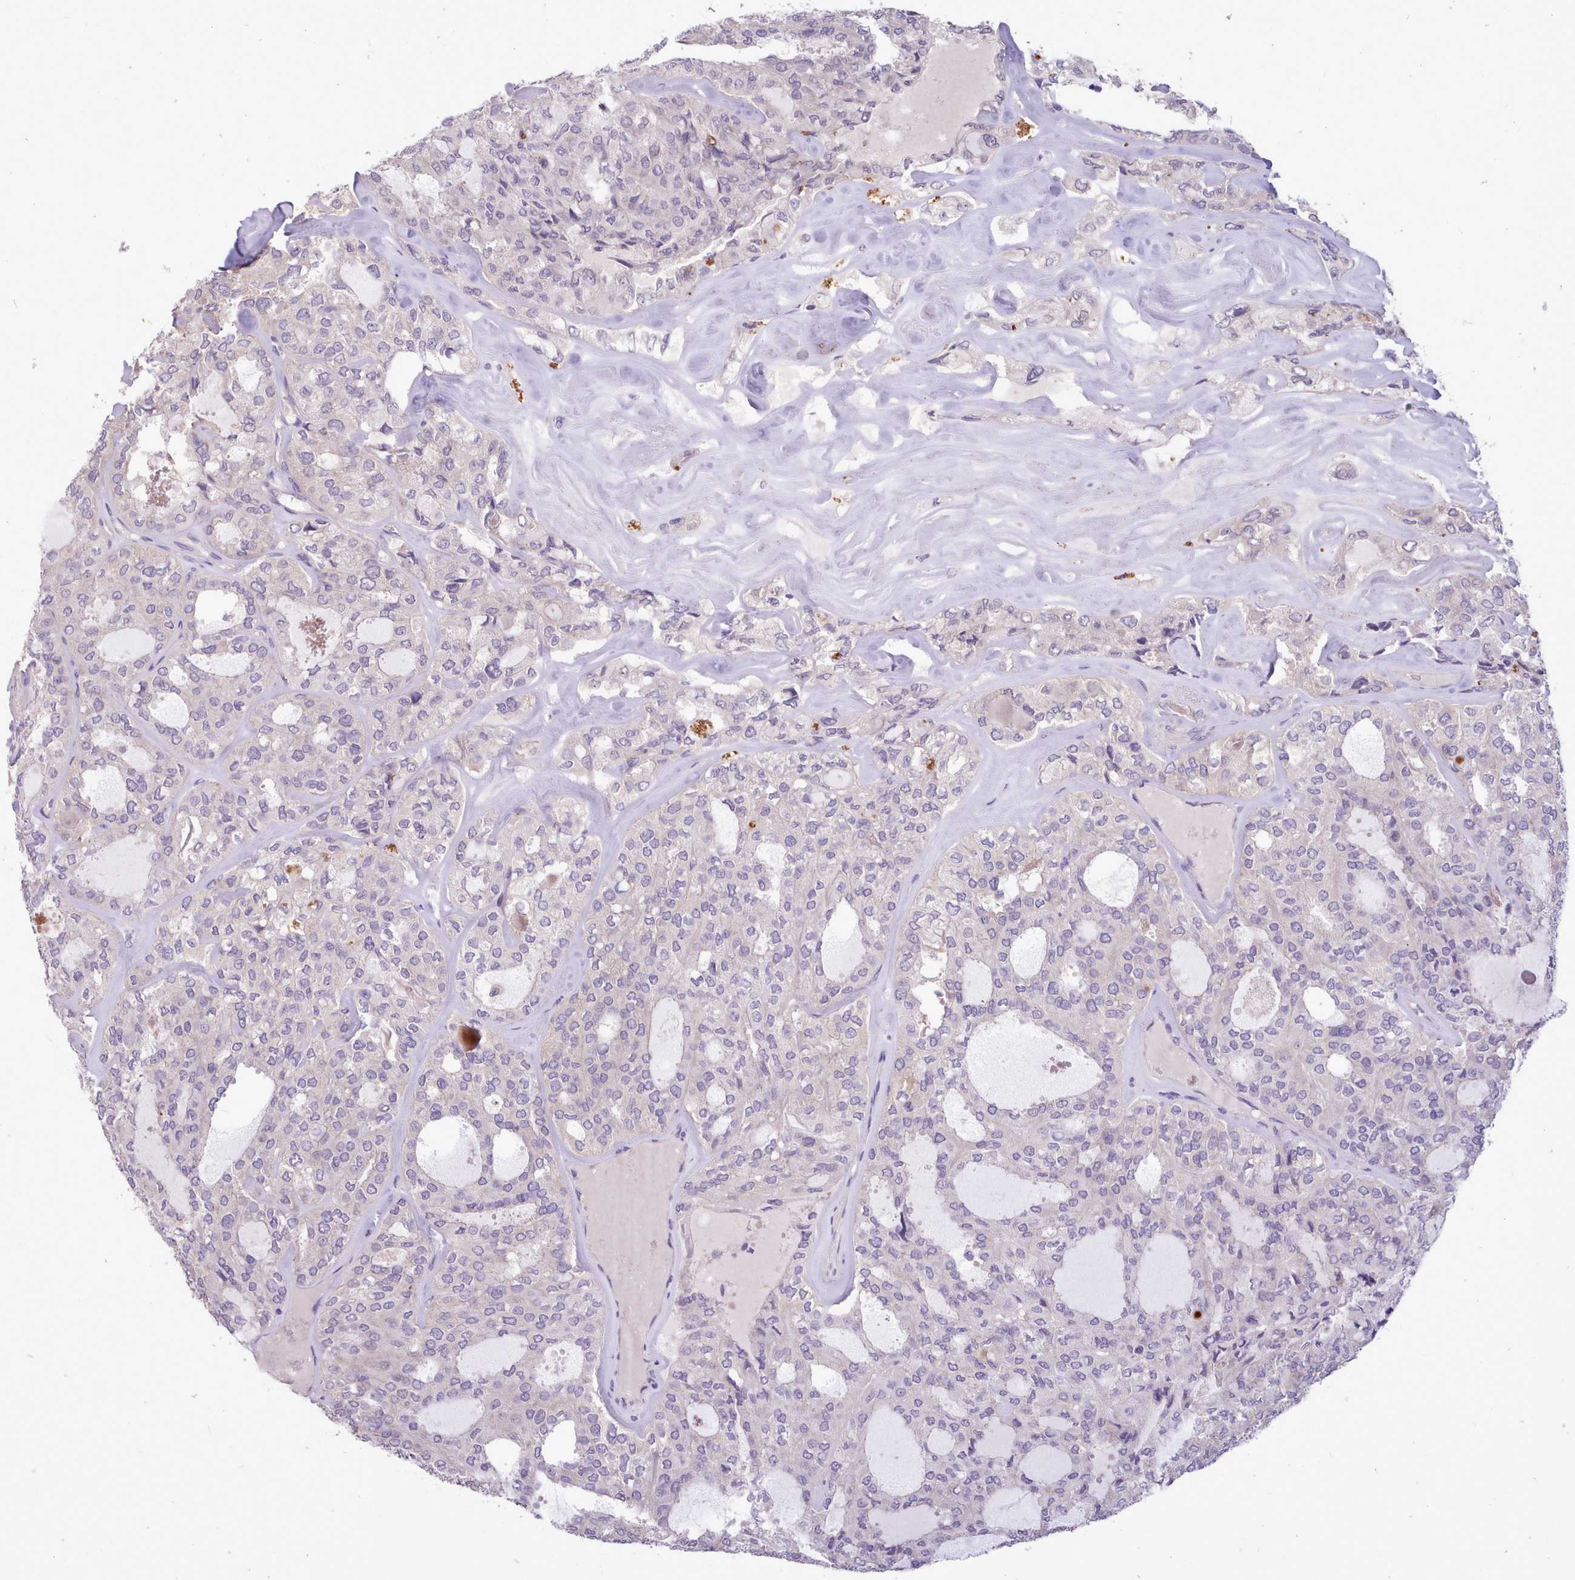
{"staining": {"intensity": "negative", "quantity": "none", "location": "none"}, "tissue": "thyroid cancer", "cell_type": "Tumor cells", "image_type": "cancer", "snomed": [{"axis": "morphology", "description": "Follicular adenoma carcinoma, NOS"}, {"axis": "topography", "description": "Thyroid gland"}], "caption": "This is an immunohistochemistry micrograph of human thyroid follicular adenoma carcinoma. There is no positivity in tumor cells.", "gene": "ZNF607", "patient": {"sex": "male", "age": 75}}